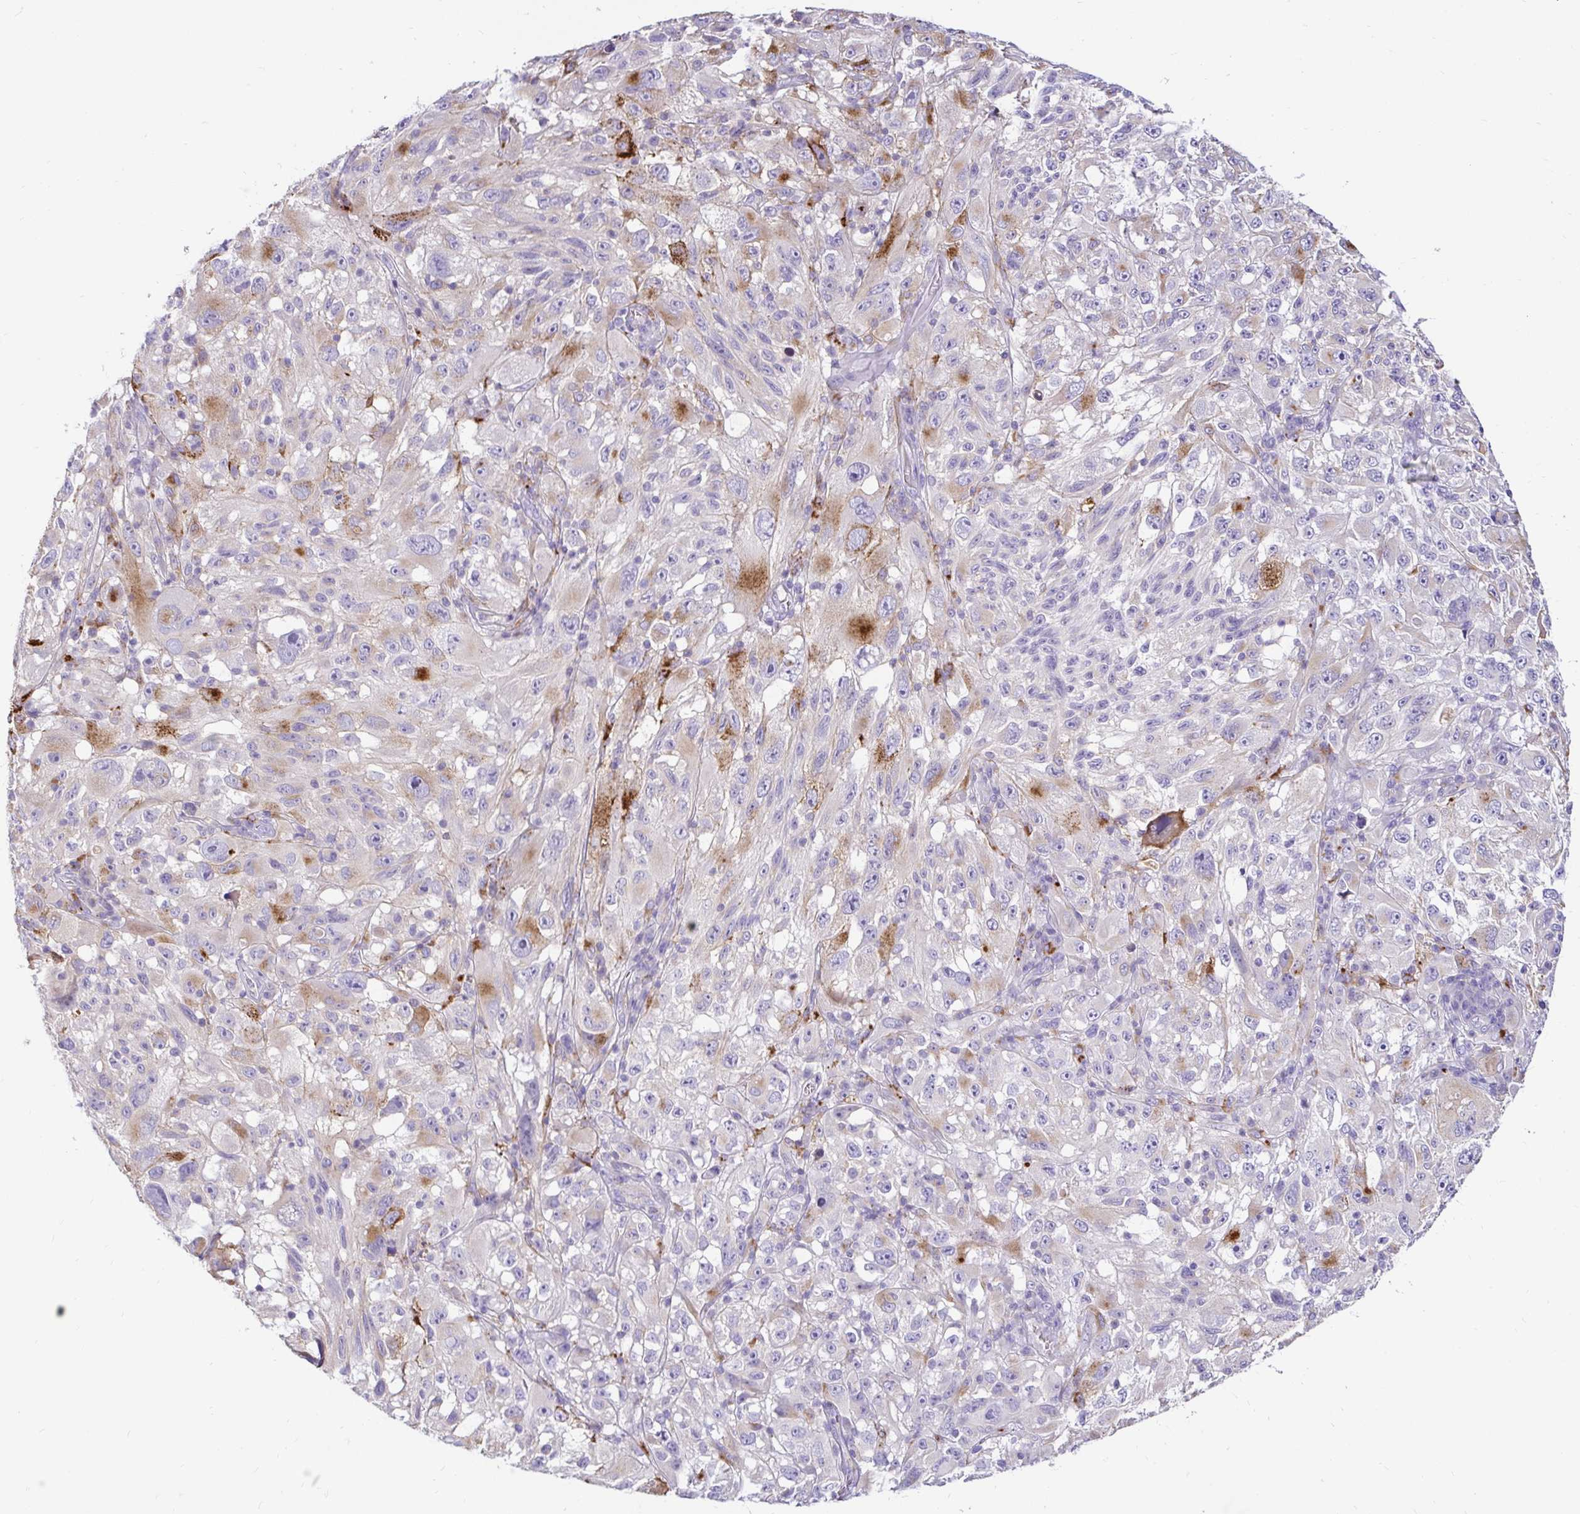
{"staining": {"intensity": "moderate", "quantity": "<25%", "location": "cytoplasmic/membranous"}, "tissue": "melanoma", "cell_type": "Tumor cells", "image_type": "cancer", "snomed": [{"axis": "morphology", "description": "Malignant melanoma, NOS"}, {"axis": "topography", "description": "Skin"}], "caption": "An IHC image of tumor tissue is shown. Protein staining in brown labels moderate cytoplasmic/membranous positivity in melanoma within tumor cells.", "gene": "FUCA1", "patient": {"sex": "female", "age": 71}}